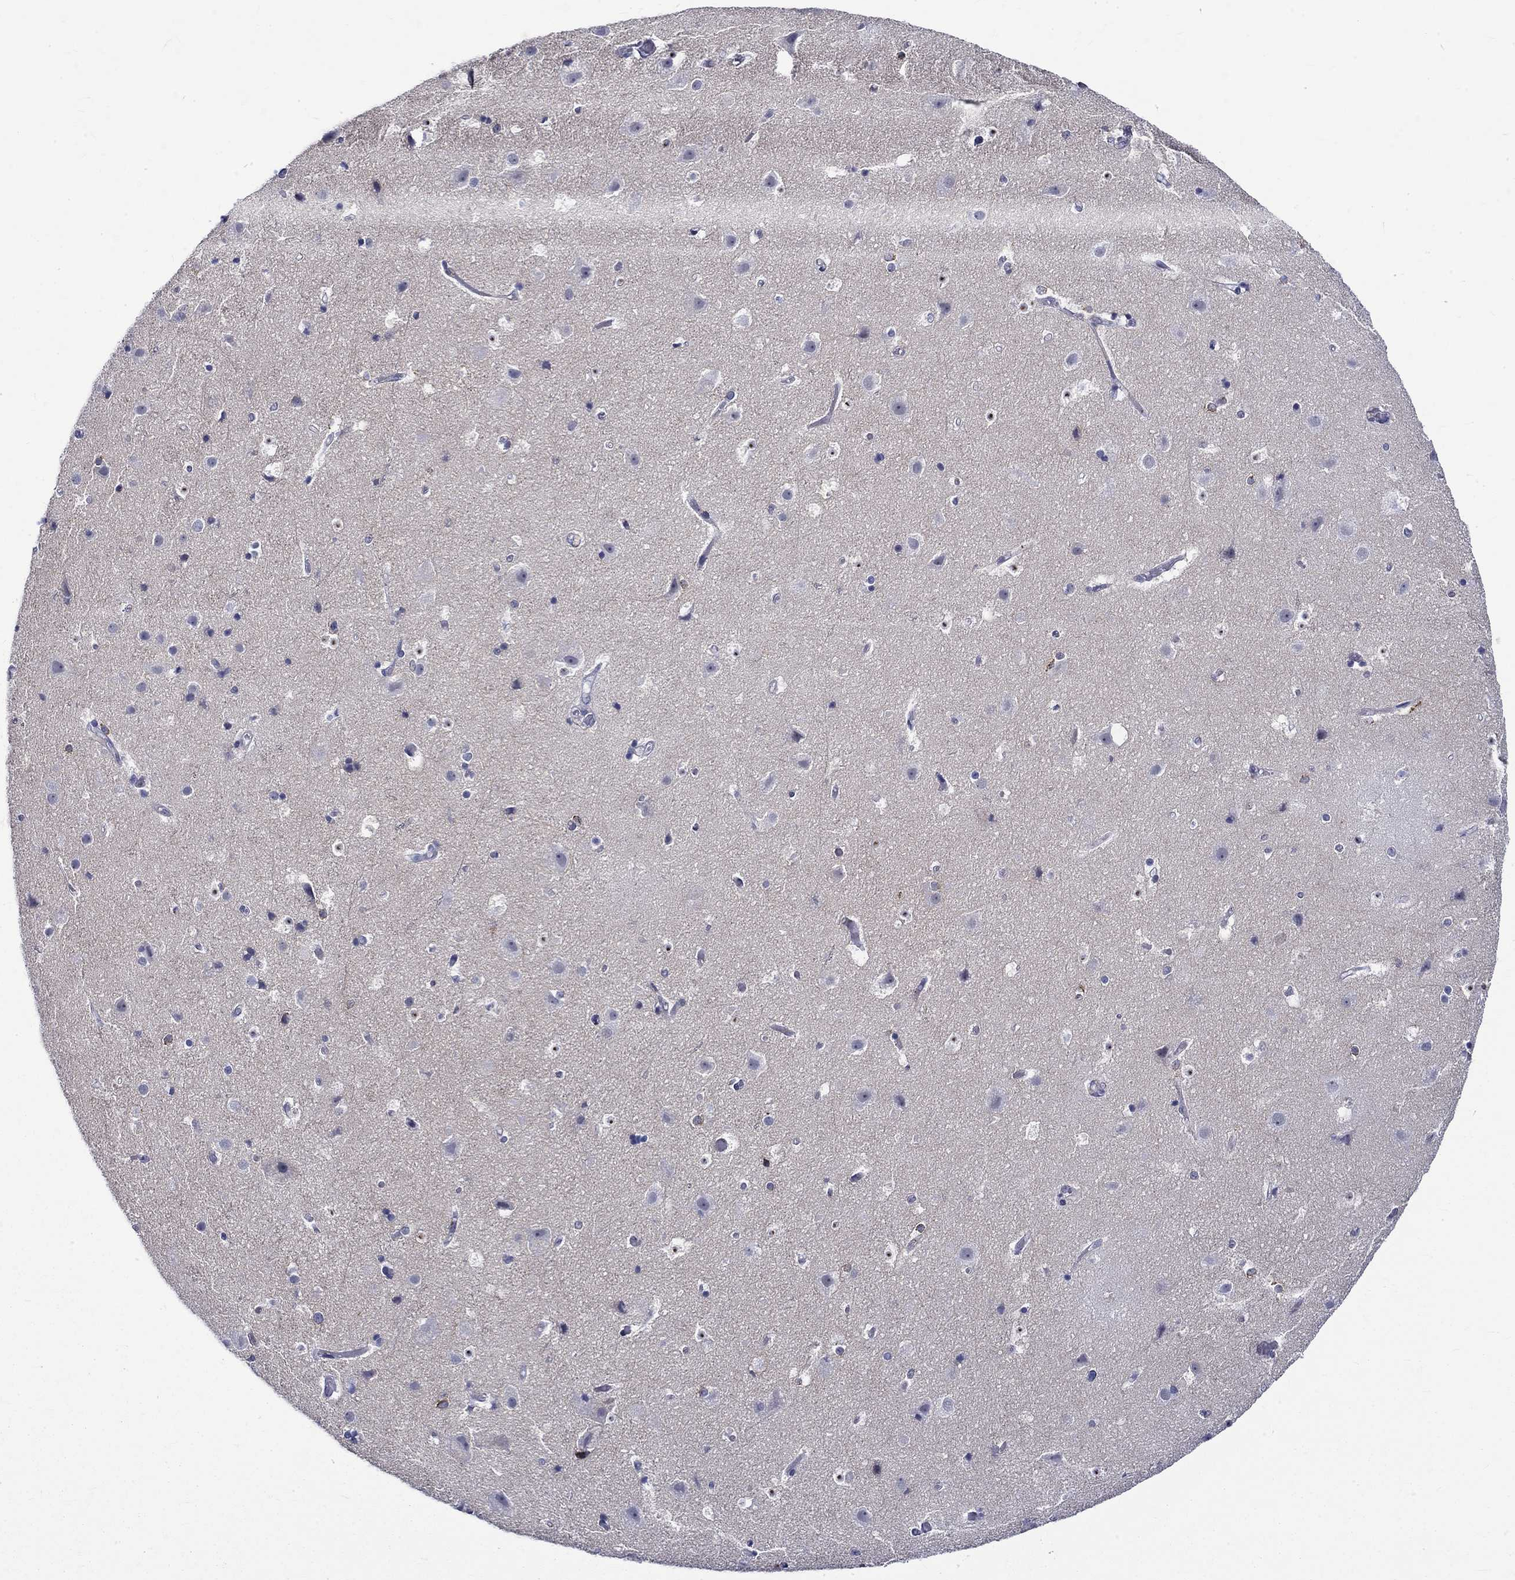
{"staining": {"intensity": "negative", "quantity": "none", "location": "none"}, "tissue": "cerebral cortex", "cell_type": "Endothelial cells", "image_type": "normal", "snomed": [{"axis": "morphology", "description": "Normal tissue, NOS"}, {"axis": "topography", "description": "Cerebral cortex"}], "caption": "Immunohistochemical staining of unremarkable human cerebral cortex demonstrates no significant expression in endothelial cells.", "gene": "ST6GALNAC1", "patient": {"sex": "female", "age": 52}}